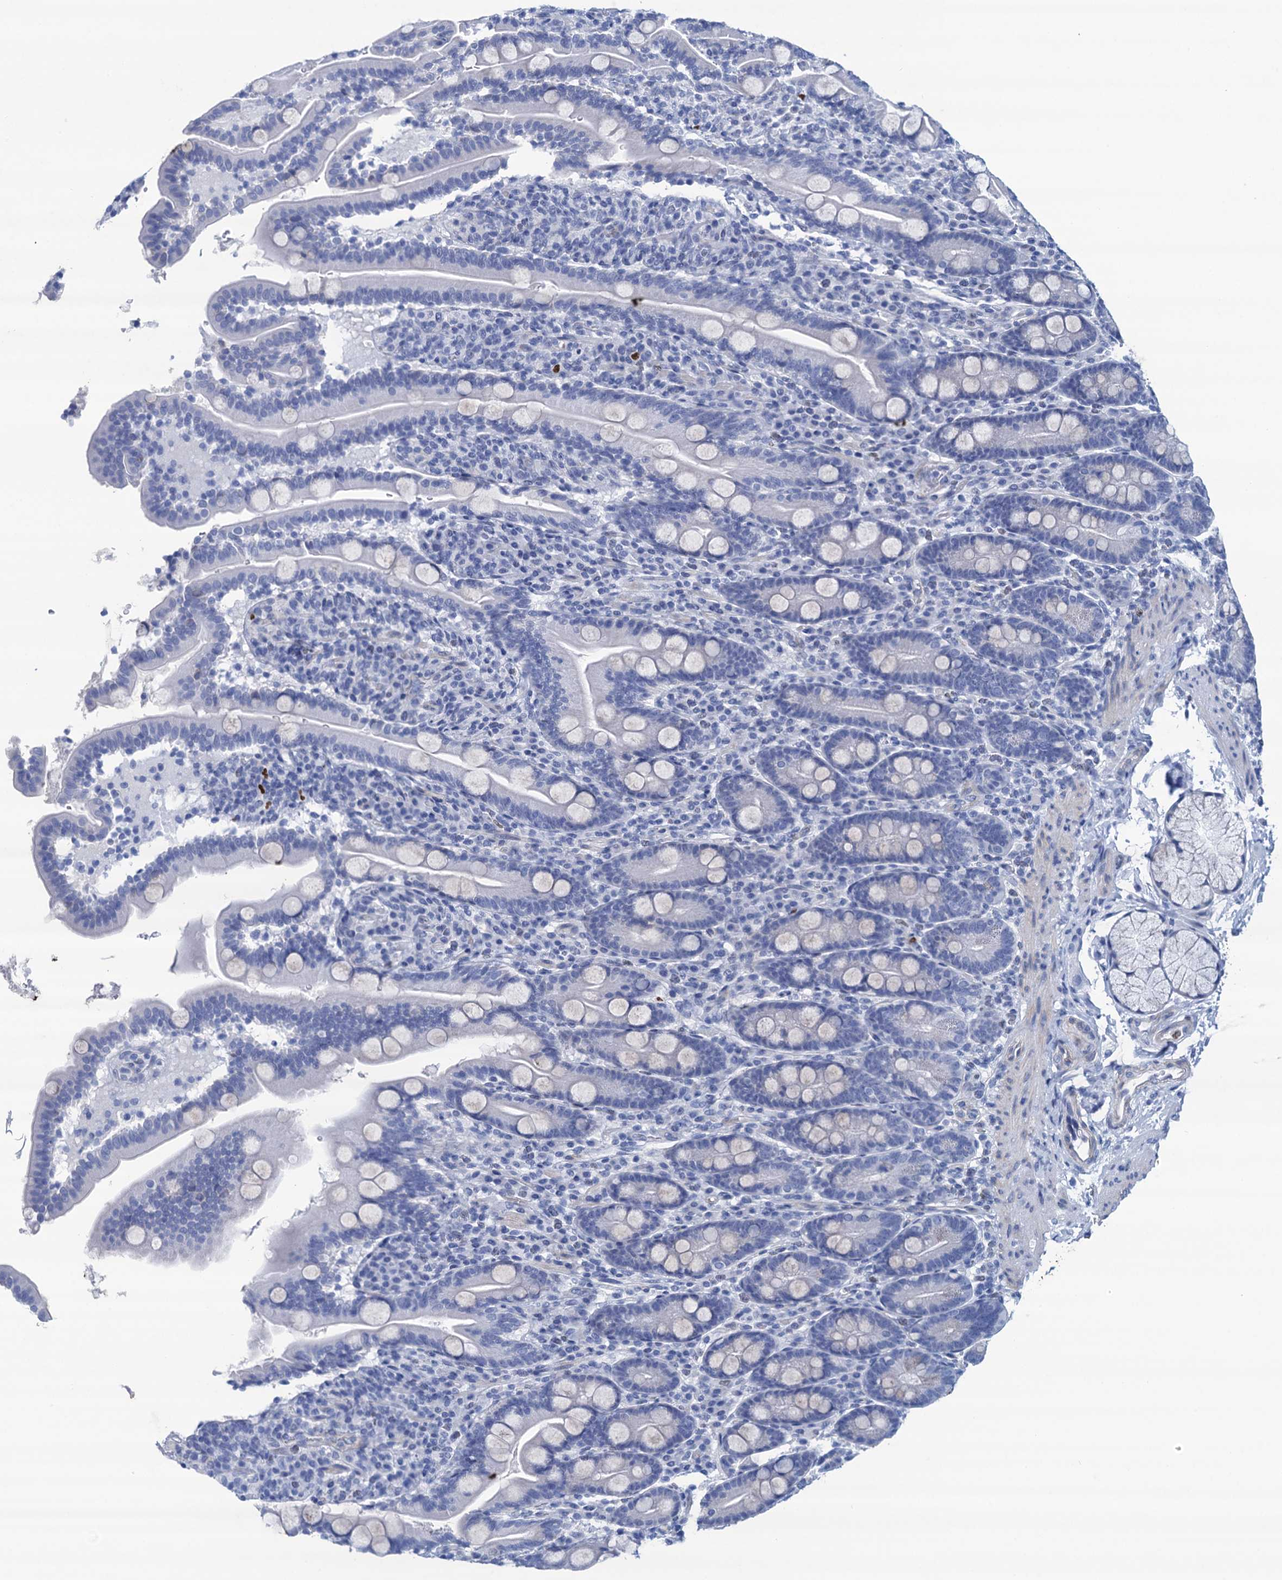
{"staining": {"intensity": "negative", "quantity": "none", "location": "none"}, "tissue": "duodenum", "cell_type": "Glandular cells", "image_type": "normal", "snomed": [{"axis": "morphology", "description": "Normal tissue, NOS"}, {"axis": "topography", "description": "Duodenum"}], "caption": "Immunohistochemistry of normal duodenum reveals no staining in glandular cells.", "gene": "RHCG", "patient": {"sex": "male", "age": 35}}